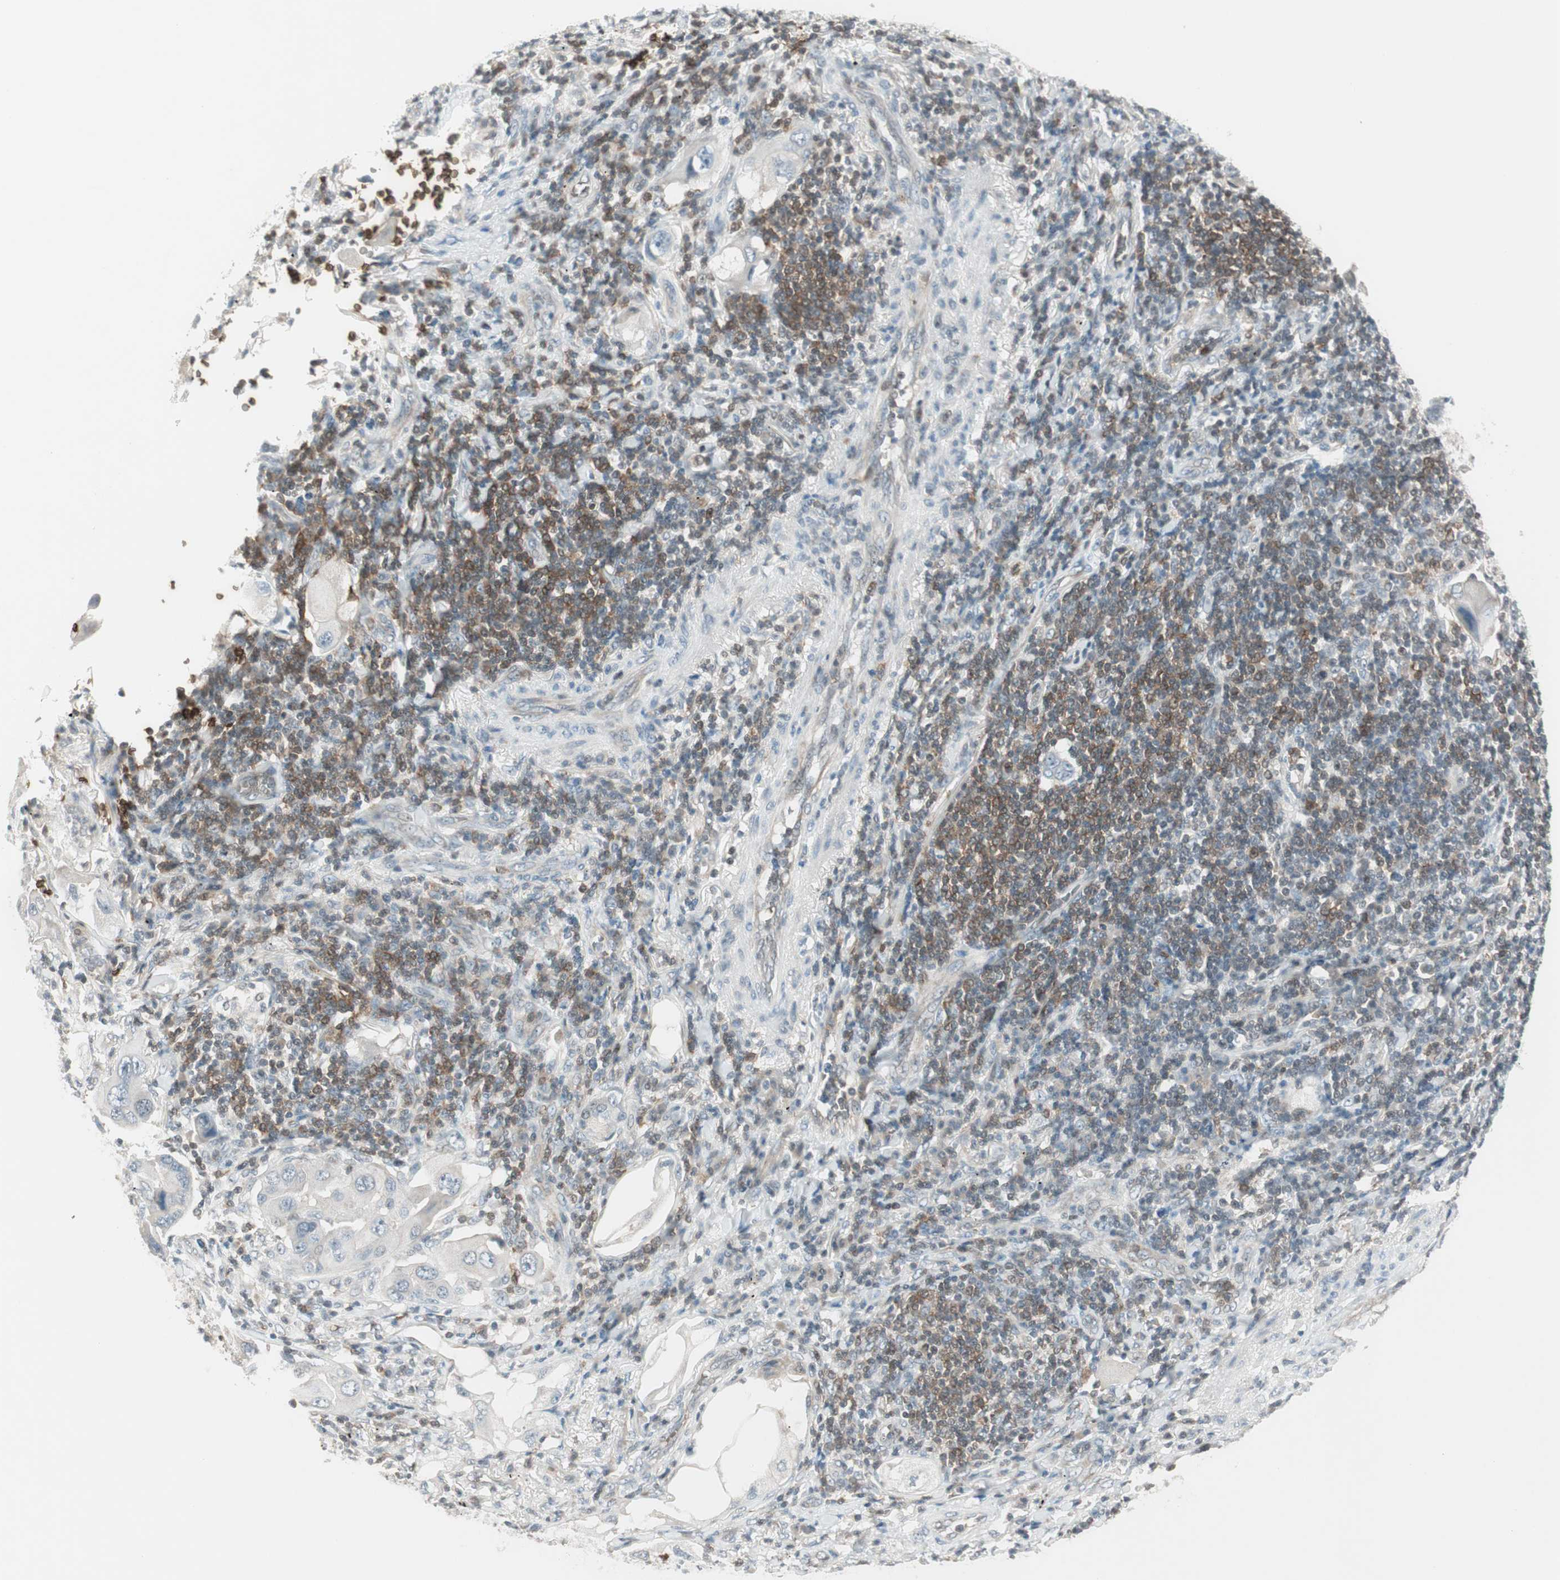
{"staining": {"intensity": "negative", "quantity": "none", "location": "none"}, "tissue": "lung cancer", "cell_type": "Tumor cells", "image_type": "cancer", "snomed": [{"axis": "morphology", "description": "Adenocarcinoma, NOS"}, {"axis": "topography", "description": "Lung"}], "caption": "Immunohistochemistry of human lung adenocarcinoma exhibits no positivity in tumor cells.", "gene": "MAP4K1", "patient": {"sex": "female", "age": 65}}